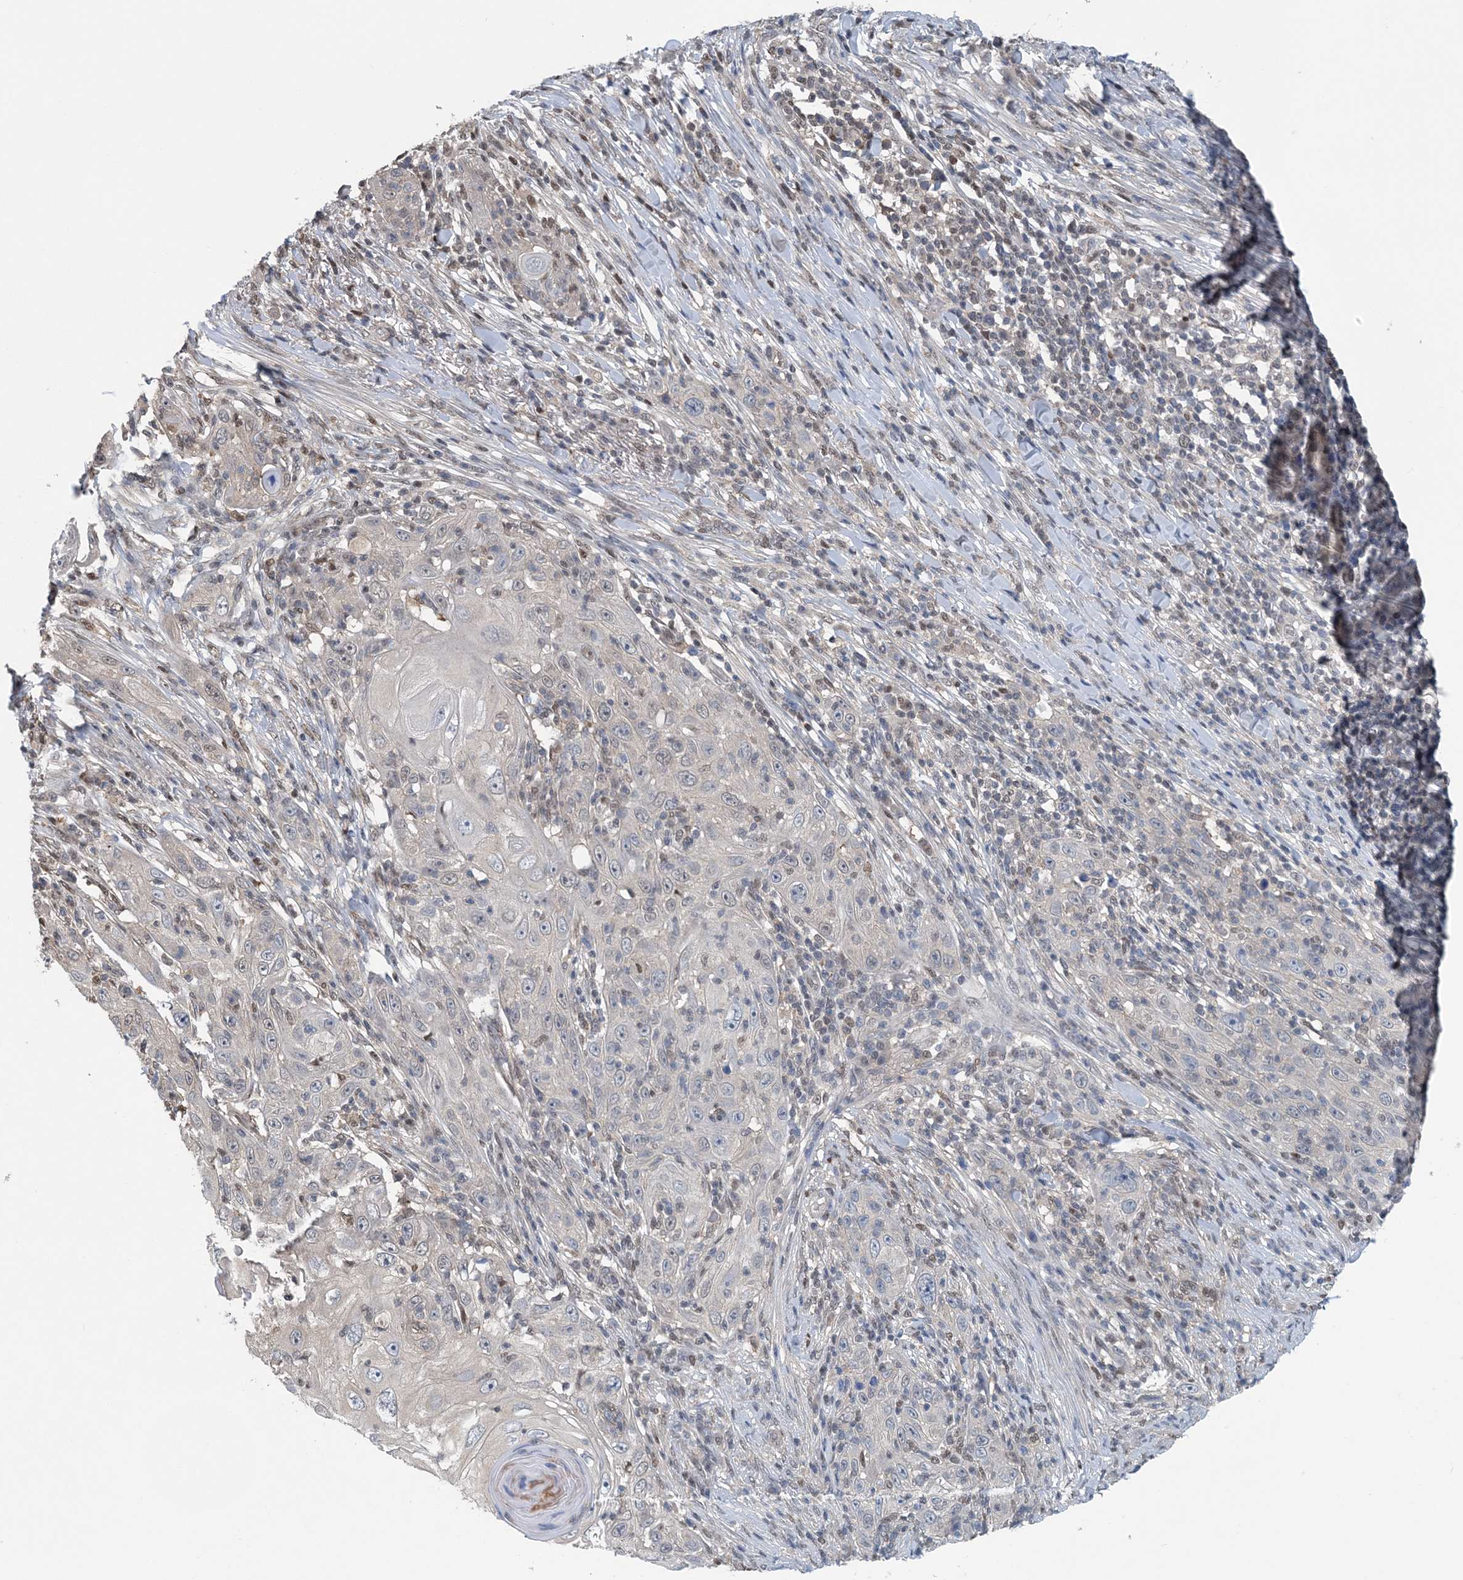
{"staining": {"intensity": "weak", "quantity": "<25%", "location": "nuclear"}, "tissue": "skin cancer", "cell_type": "Tumor cells", "image_type": "cancer", "snomed": [{"axis": "morphology", "description": "Squamous cell carcinoma, NOS"}, {"axis": "topography", "description": "Skin"}], "caption": "Squamous cell carcinoma (skin) stained for a protein using immunohistochemistry (IHC) shows no expression tumor cells.", "gene": "HIKESHI", "patient": {"sex": "female", "age": 88}}